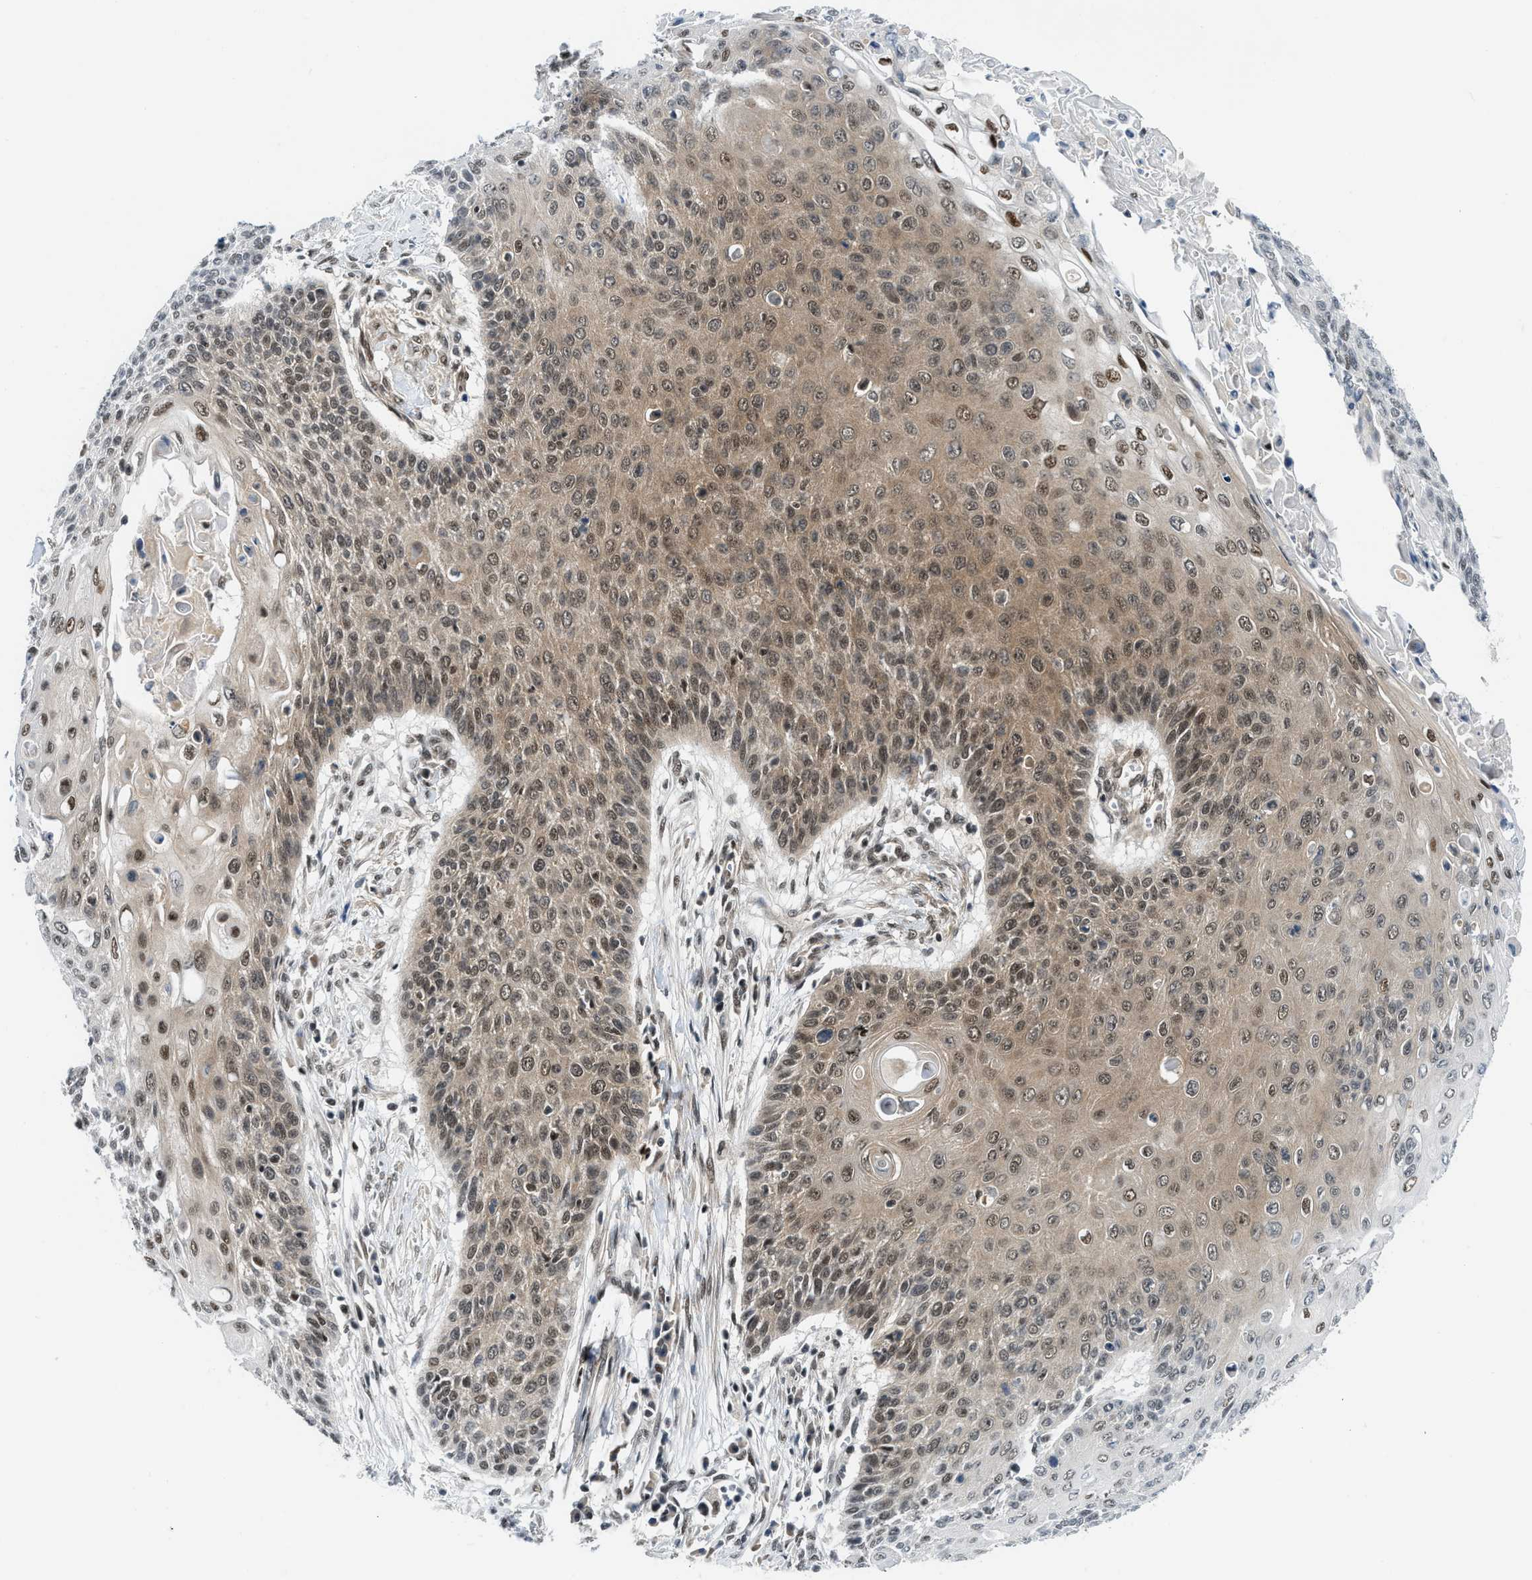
{"staining": {"intensity": "moderate", "quantity": ">75%", "location": "cytoplasmic/membranous,nuclear"}, "tissue": "cervical cancer", "cell_type": "Tumor cells", "image_type": "cancer", "snomed": [{"axis": "morphology", "description": "Squamous cell carcinoma, NOS"}, {"axis": "topography", "description": "Cervix"}], "caption": "This micrograph reveals squamous cell carcinoma (cervical) stained with immunohistochemistry to label a protein in brown. The cytoplasmic/membranous and nuclear of tumor cells show moderate positivity for the protein. Nuclei are counter-stained blue.", "gene": "NCOA1", "patient": {"sex": "female", "age": 39}}